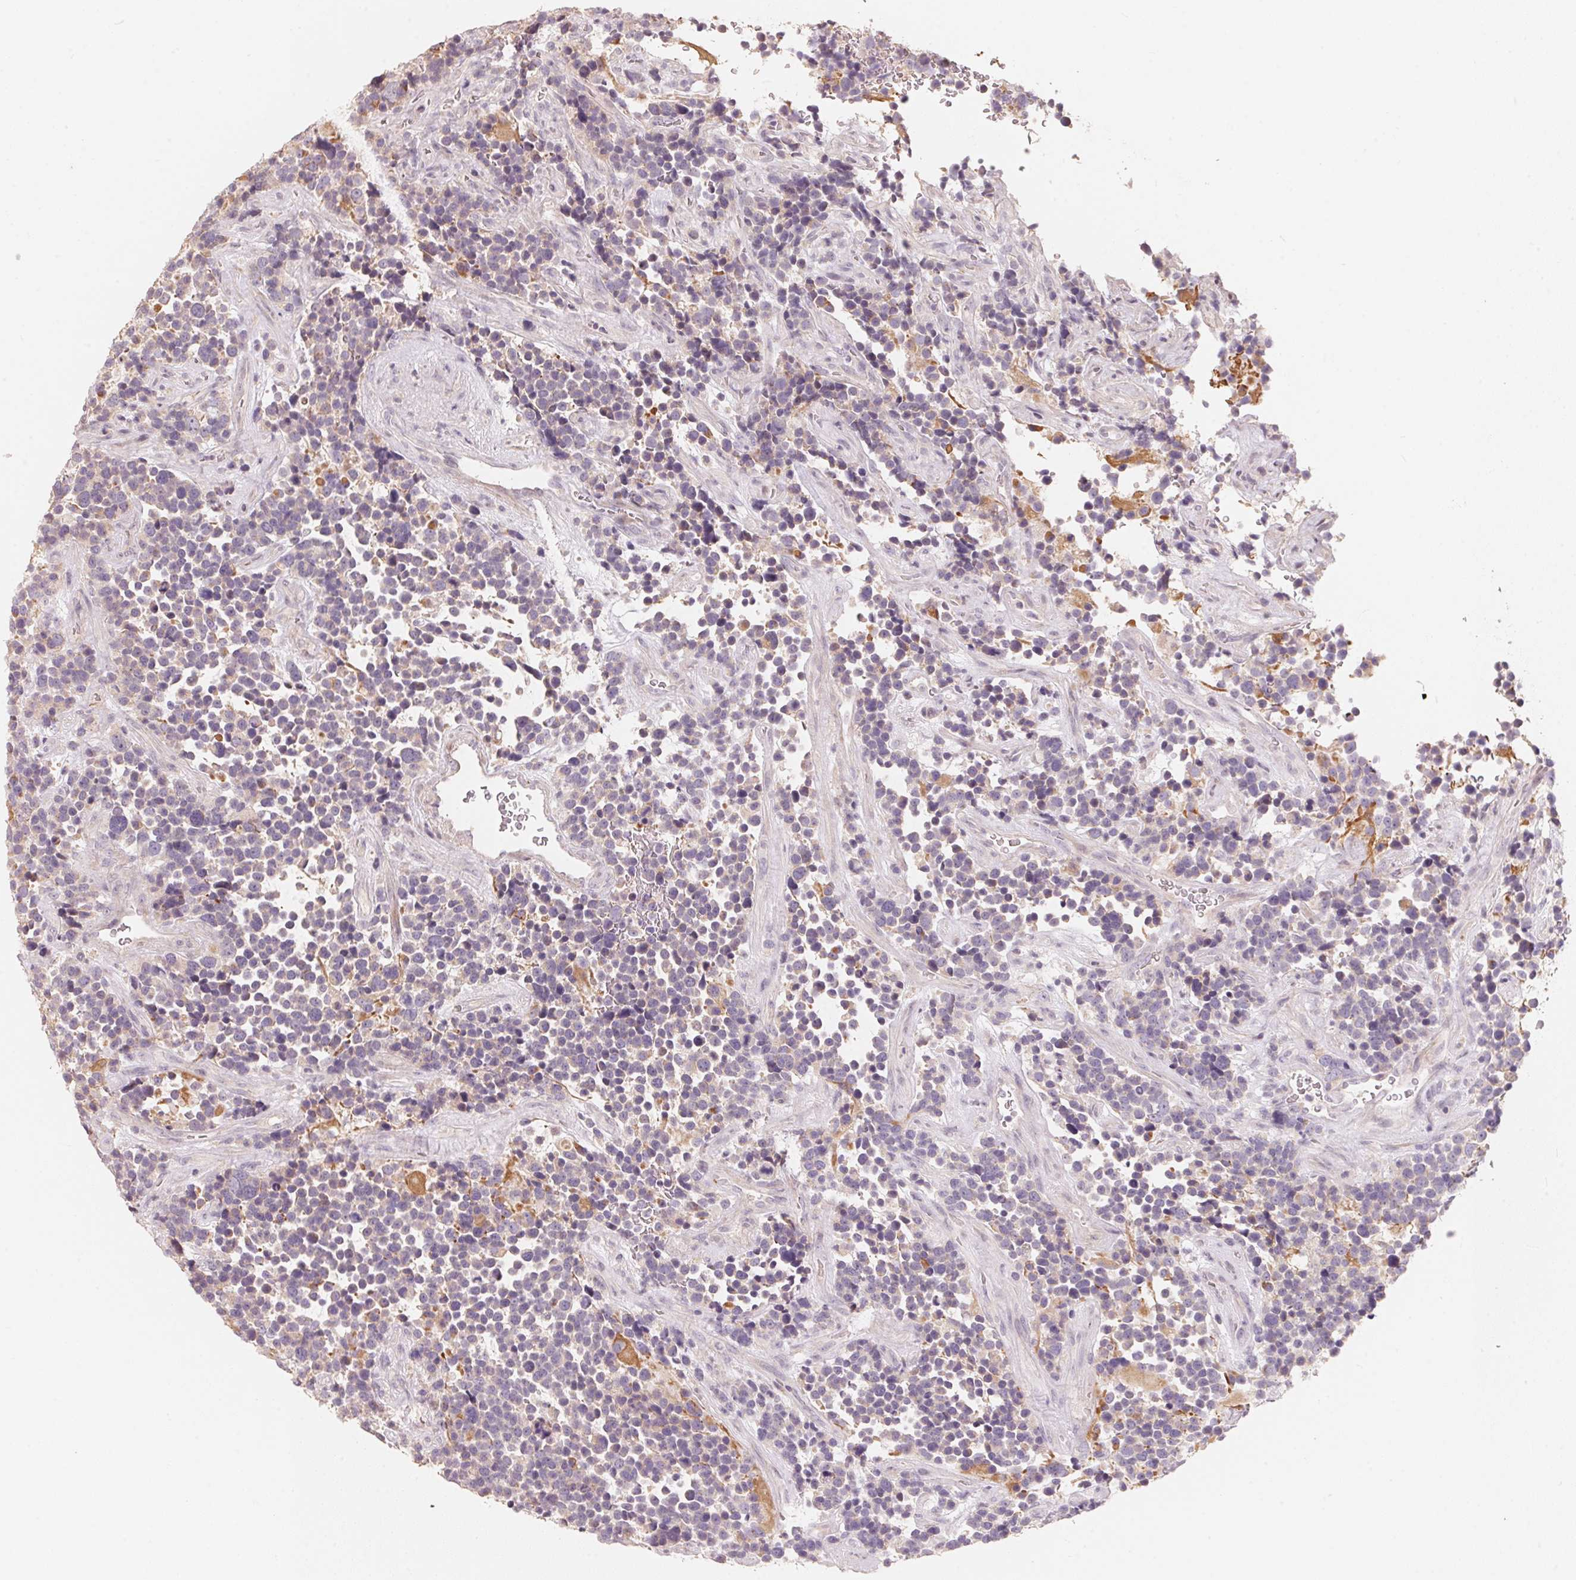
{"staining": {"intensity": "weak", "quantity": "25%-75%", "location": "cytoplasmic/membranous"}, "tissue": "glioma", "cell_type": "Tumor cells", "image_type": "cancer", "snomed": [{"axis": "morphology", "description": "Glioma, malignant, High grade"}, {"axis": "topography", "description": "Brain"}], "caption": "Glioma tissue reveals weak cytoplasmic/membranous positivity in approximately 25%-75% of tumor cells Immunohistochemistry stains the protein of interest in brown and the nuclei are stained blue.", "gene": "TP53AIP1", "patient": {"sex": "male", "age": 33}}